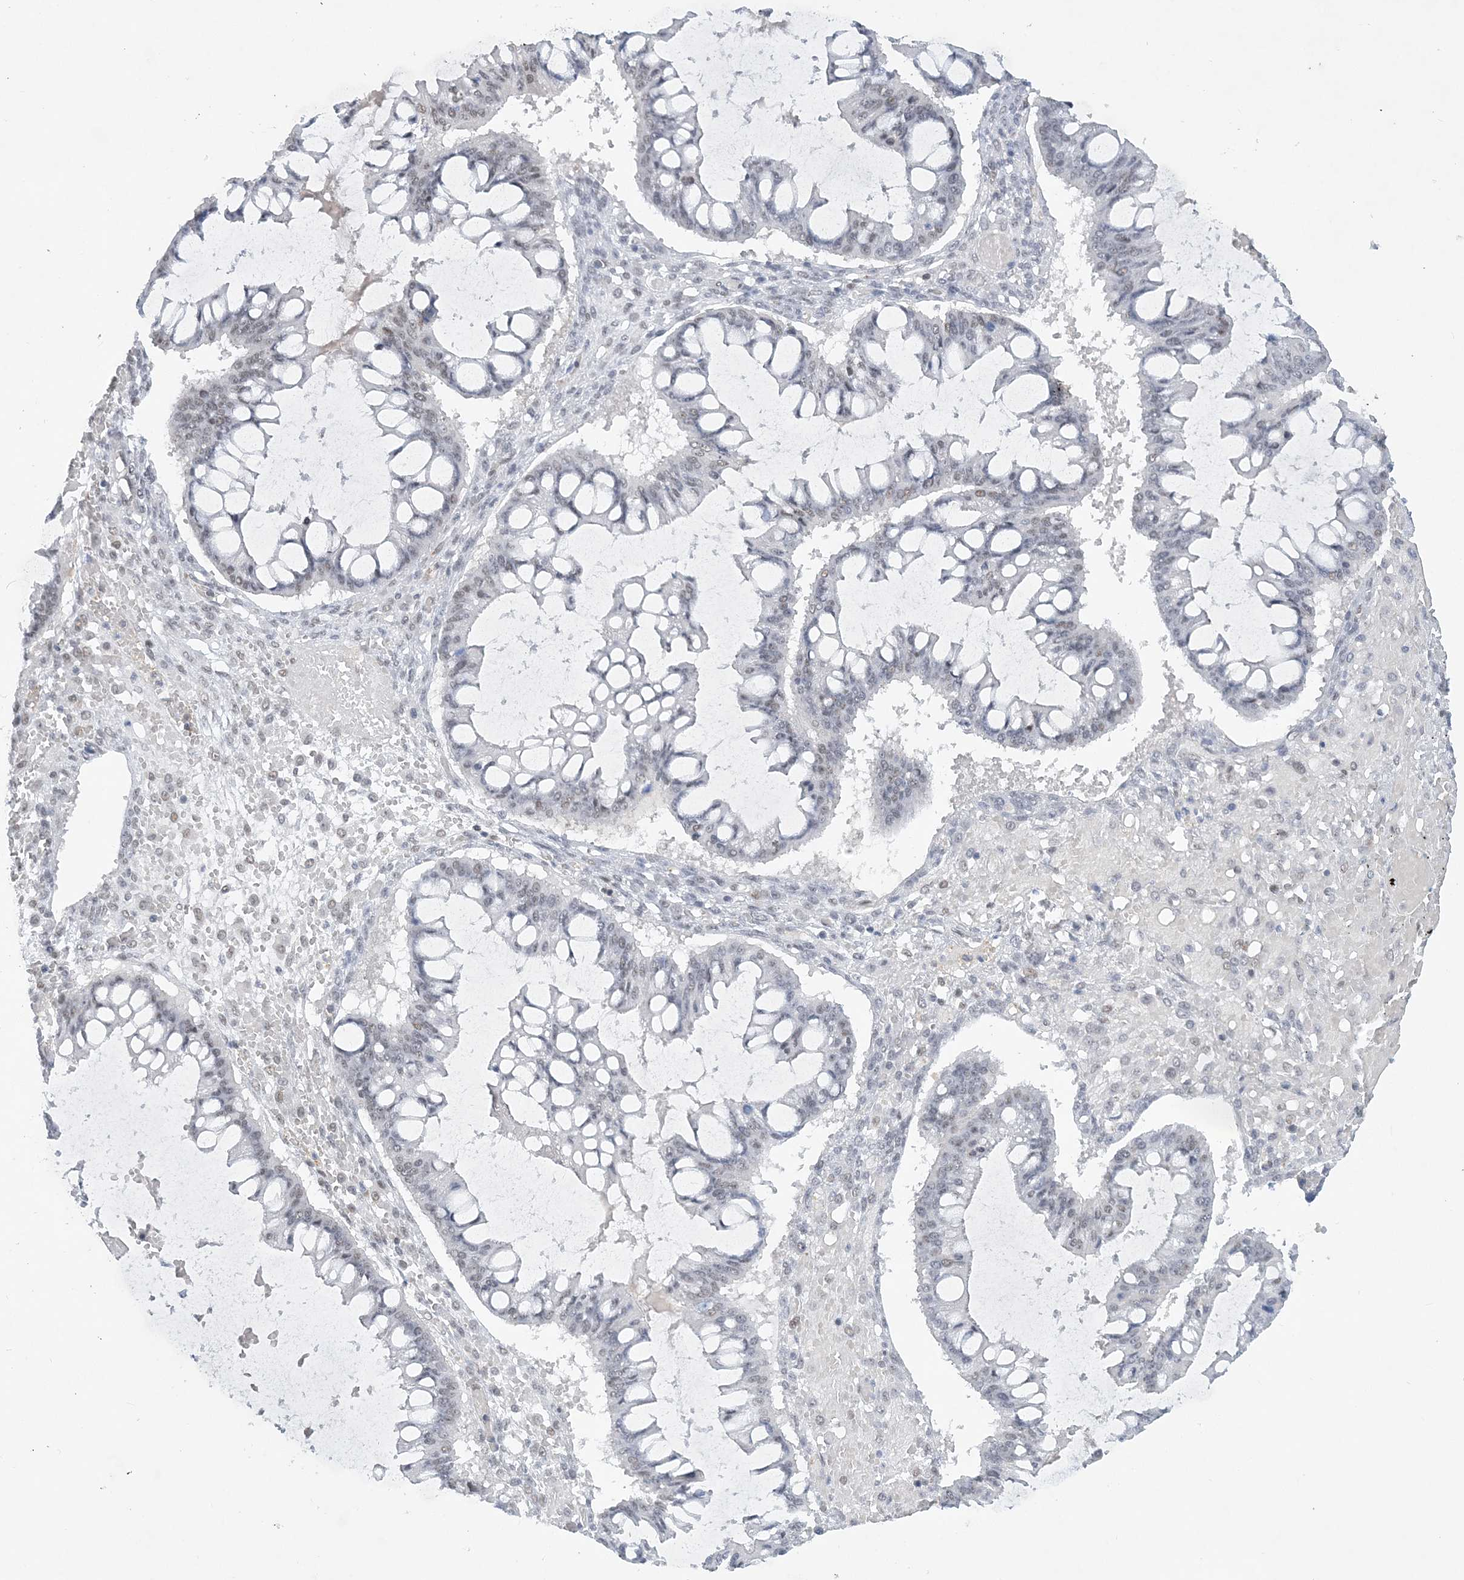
{"staining": {"intensity": "weak", "quantity": "<25%", "location": "nuclear"}, "tissue": "ovarian cancer", "cell_type": "Tumor cells", "image_type": "cancer", "snomed": [{"axis": "morphology", "description": "Cystadenocarcinoma, mucinous, NOS"}, {"axis": "topography", "description": "Ovary"}], "caption": "A photomicrograph of human ovarian mucinous cystadenocarcinoma is negative for staining in tumor cells.", "gene": "KMT2D", "patient": {"sex": "female", "age": 73}}